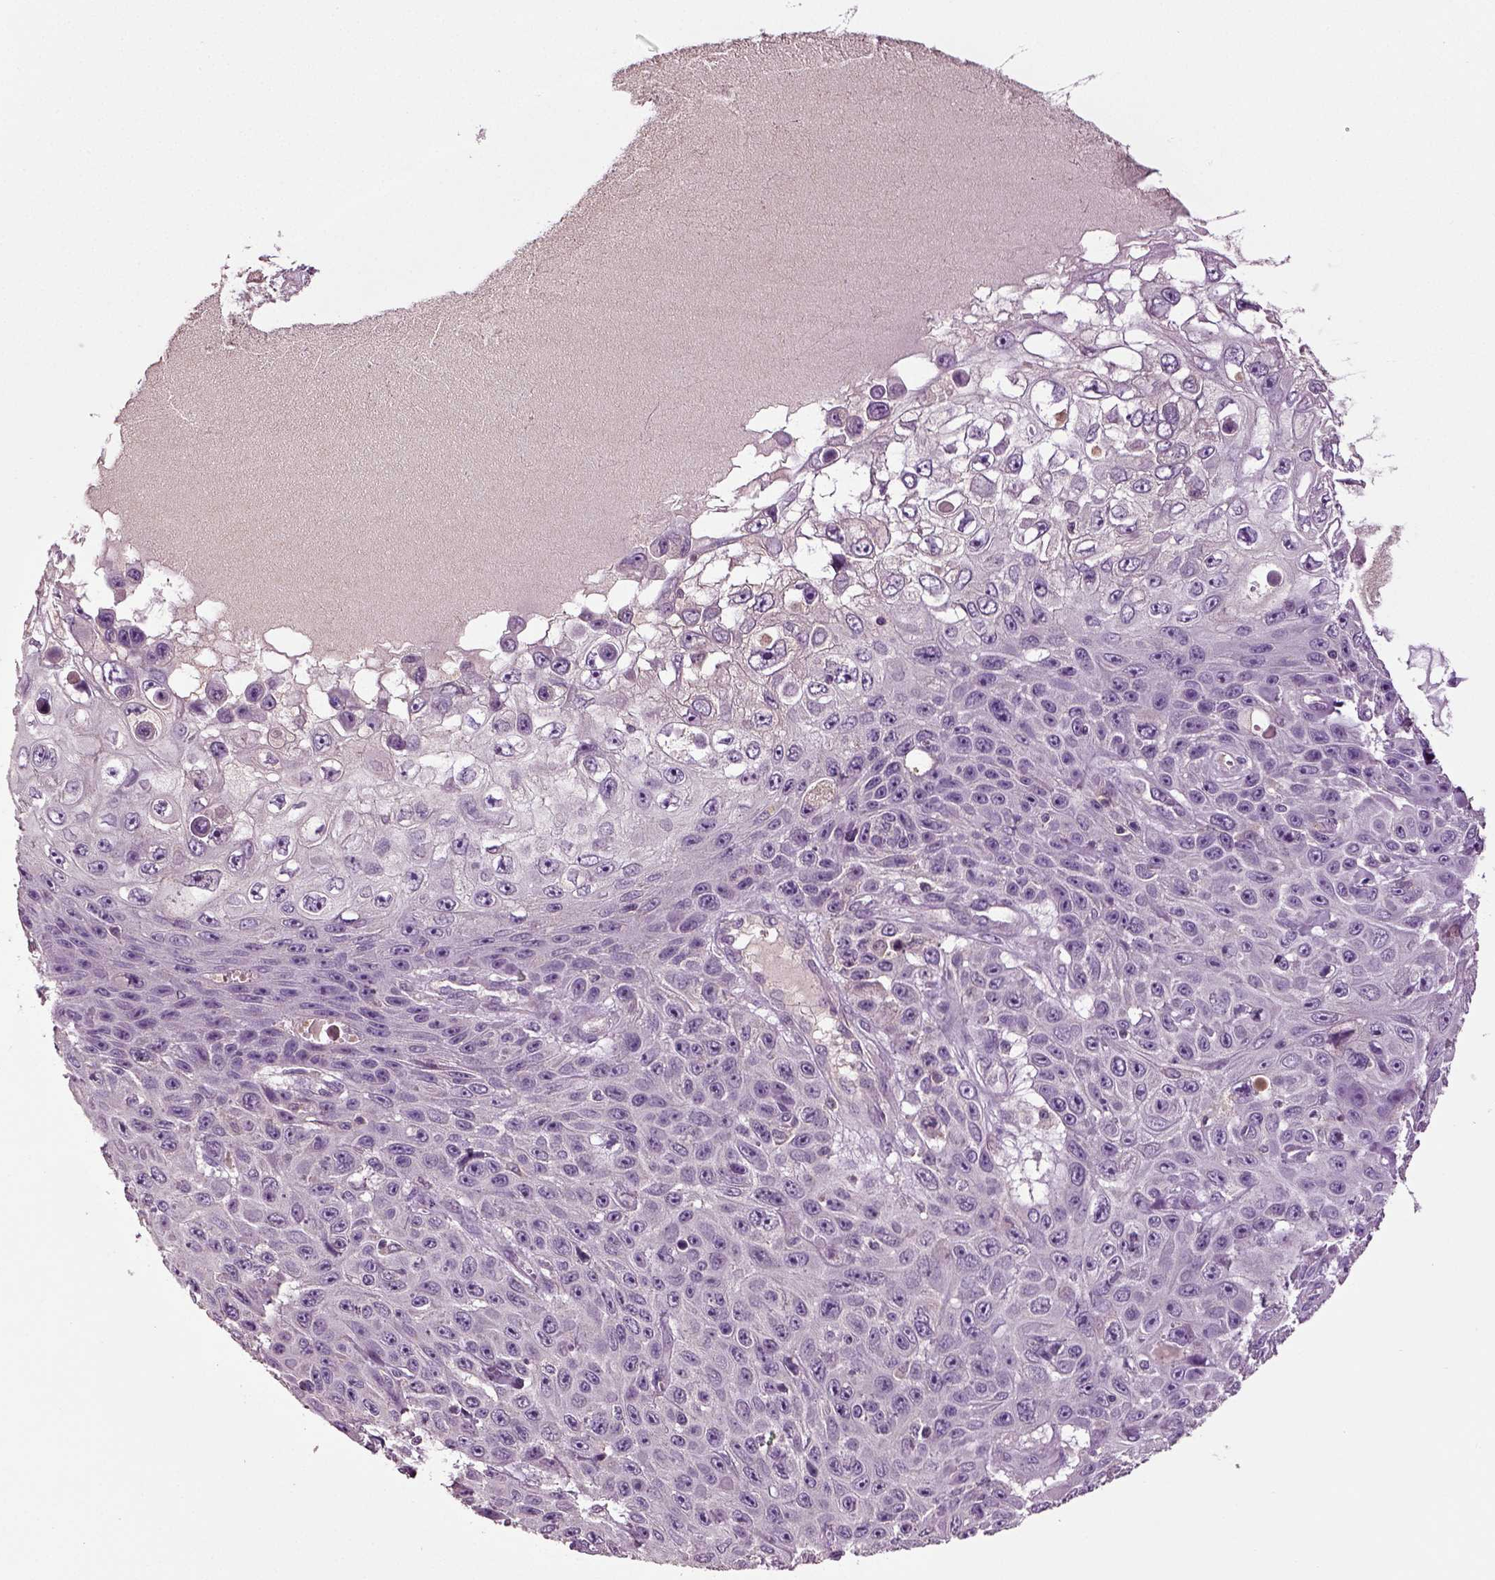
{"staining": {"intensity": "negative", "quantity": "none", "location": "none"}, "tissue": "skin cancer", "cell_type": "Tumor cells", "image_type": "cancer", "snomed": [{"axis": "morphology", "description": "Squamous cell carcinoma, NOS"}, {"axis": "topography", "description": "Skin"}], "caption": "This is an immunohistochemistry photomicrograph of squamous cell carcinoma (skin). There is no expression in tumor cells.", "gene": "DEFB118", "patient": {"sex": "male", "age": 82}}